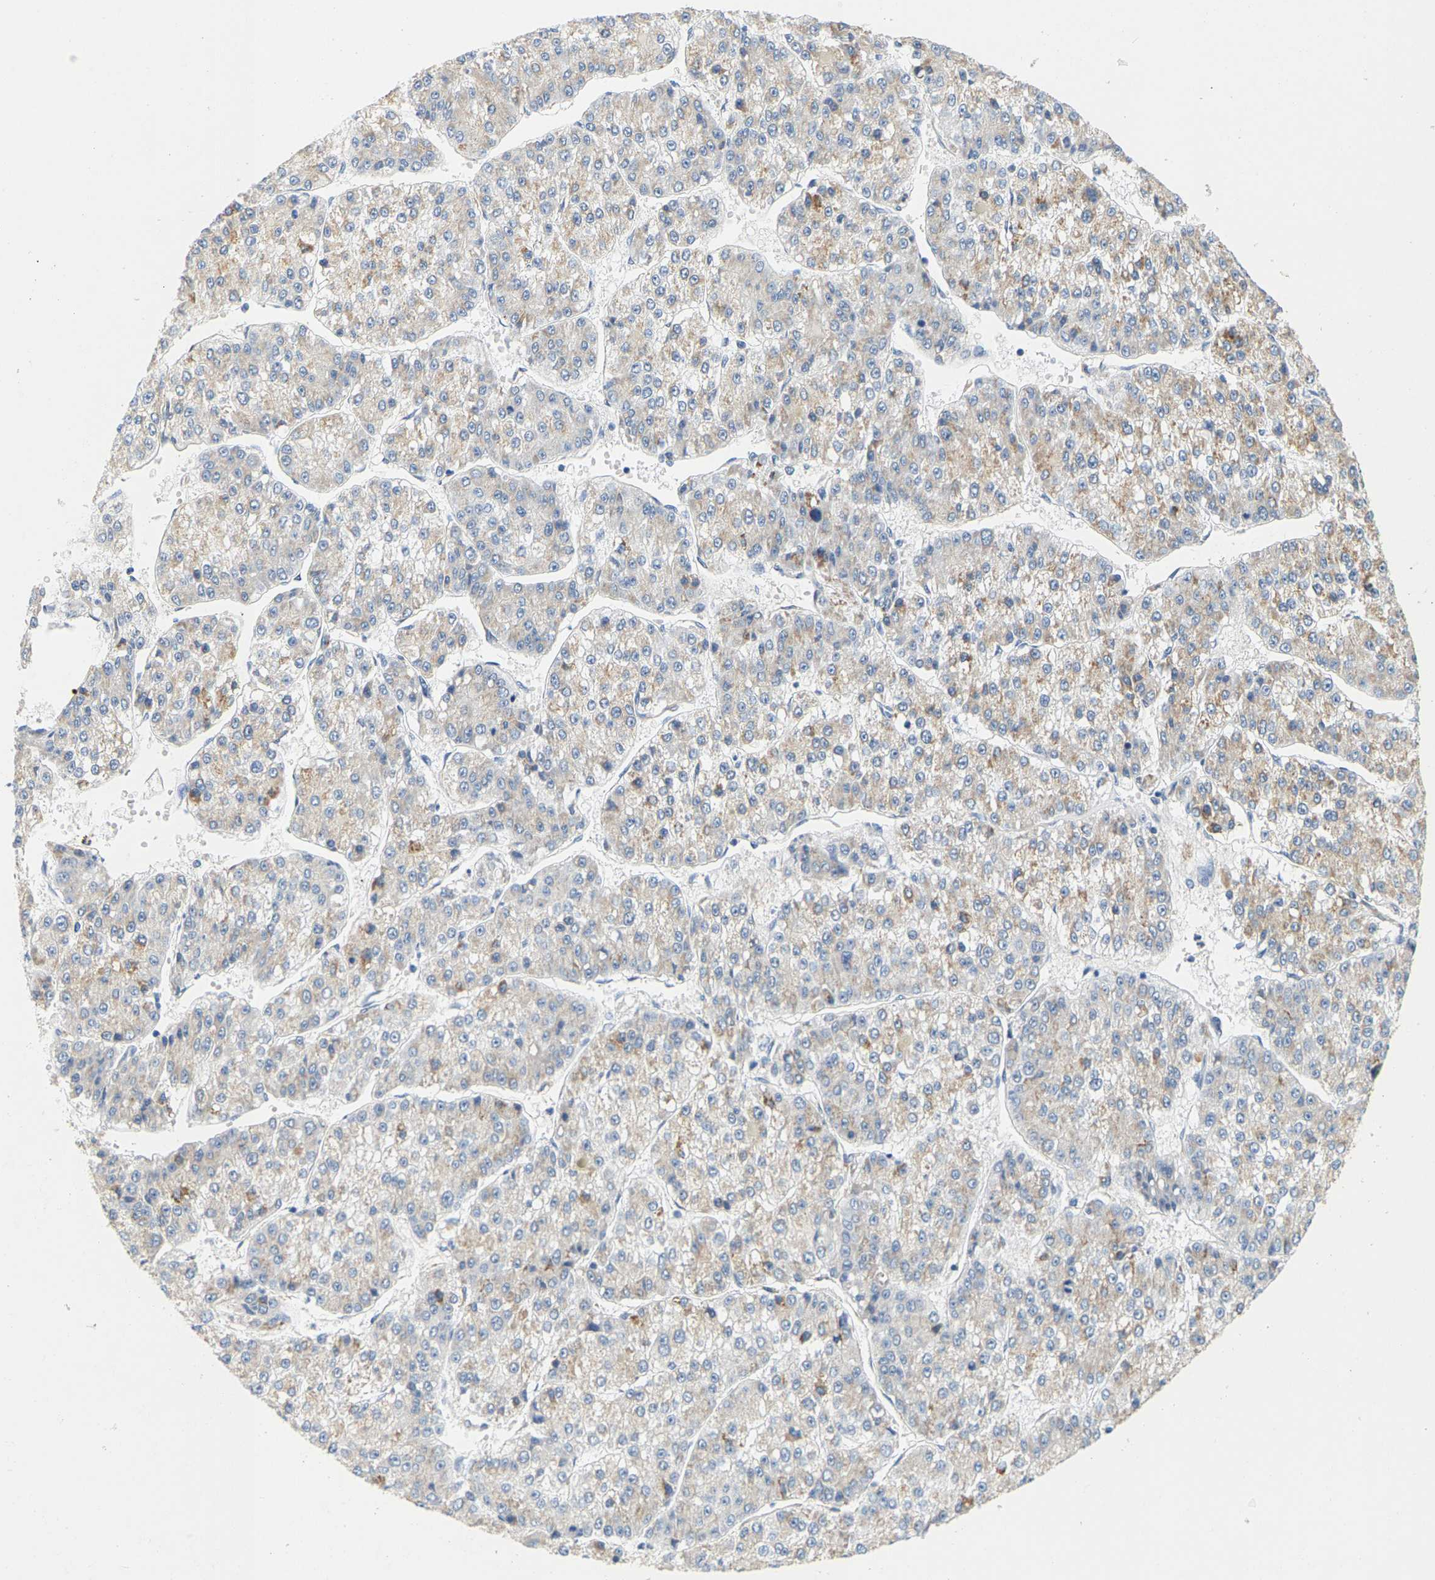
{"staining": {"intensity": "moderate", "quantity": "25%-75%", "location": "cytoplasmic/membranous"}, "tissue": "liver cancer", "cell_type": "Tumor cells", "image_type": "cancer", "snomed": [{"axis": "morphology", "description": "Carcinoma, Hepatocellular, NOS"}, {"axis": "topography", "description": "Liver"}], "caption": "IHC image of neoplastic tissue: human liver cancer stained using immunohistochemistry (IHC) exhibits medium levels of moderate protein expression localized specifically in the cytoplasmic/membranous of tumor cells, appearing as a cytoplasmic/membranous brown color.", "gene": "SHMT2", "patient": {"sex": "female", "age": 73}}